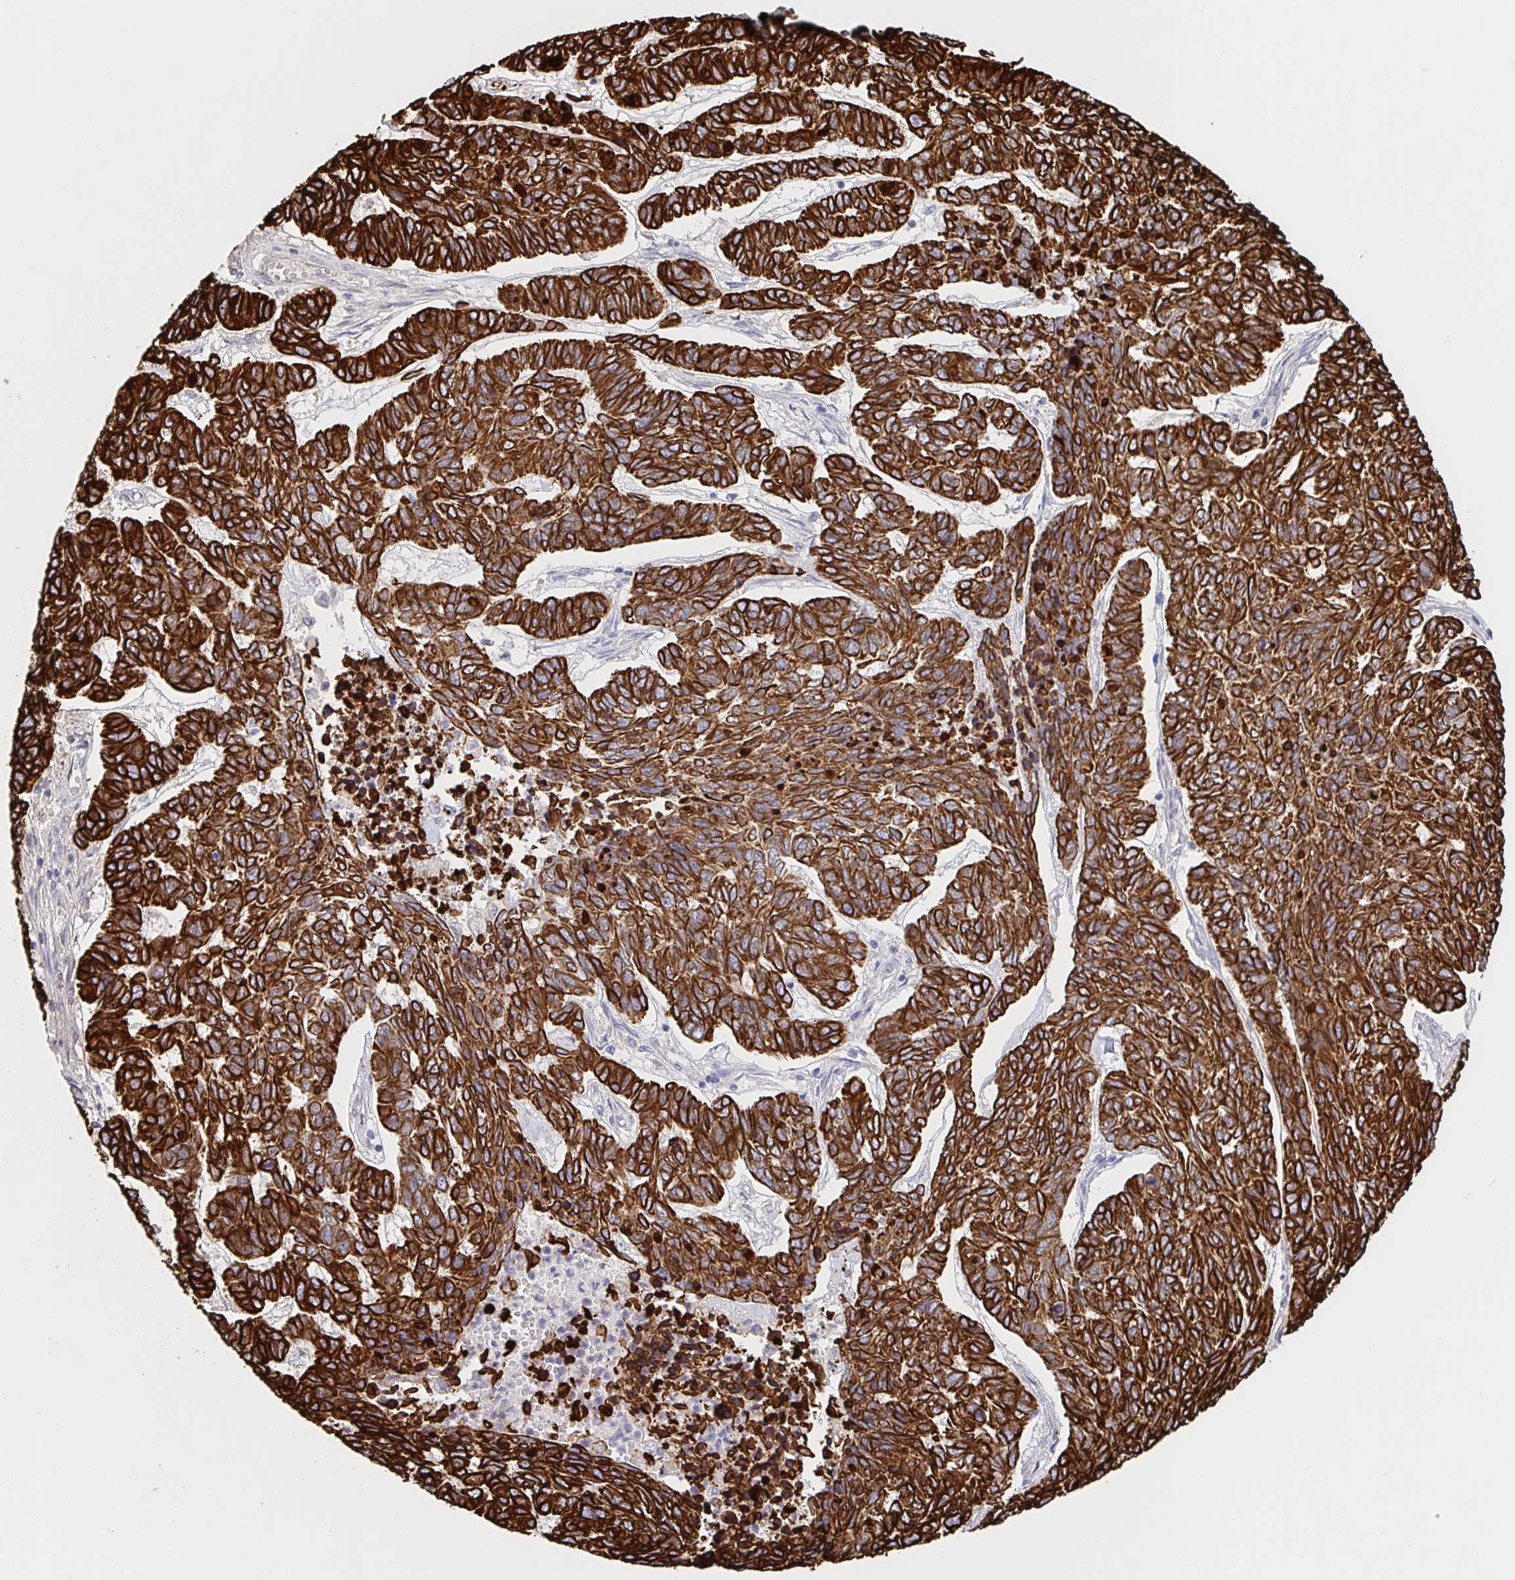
{"staining": {"intensity": "strong", "quantity": ">75%", "location": "cytoplasmic/membranous"}, "tissue": "skin cancer", "cell_type": "Tumor cells", "image_type": "cancer", "snomed": [{"axis": "morphology", "description": "Basal cell carcinoma"}, {"axis": "topography", "description": "Skin"}], "caption": "Protein positivity by IHC reveals strong cytoplasmic/membranous expression in about >75% of tumor cells in basal cell carcinoma (skin).", "gene": "AACS", "patient": {"sex": "female", "age": 65}}